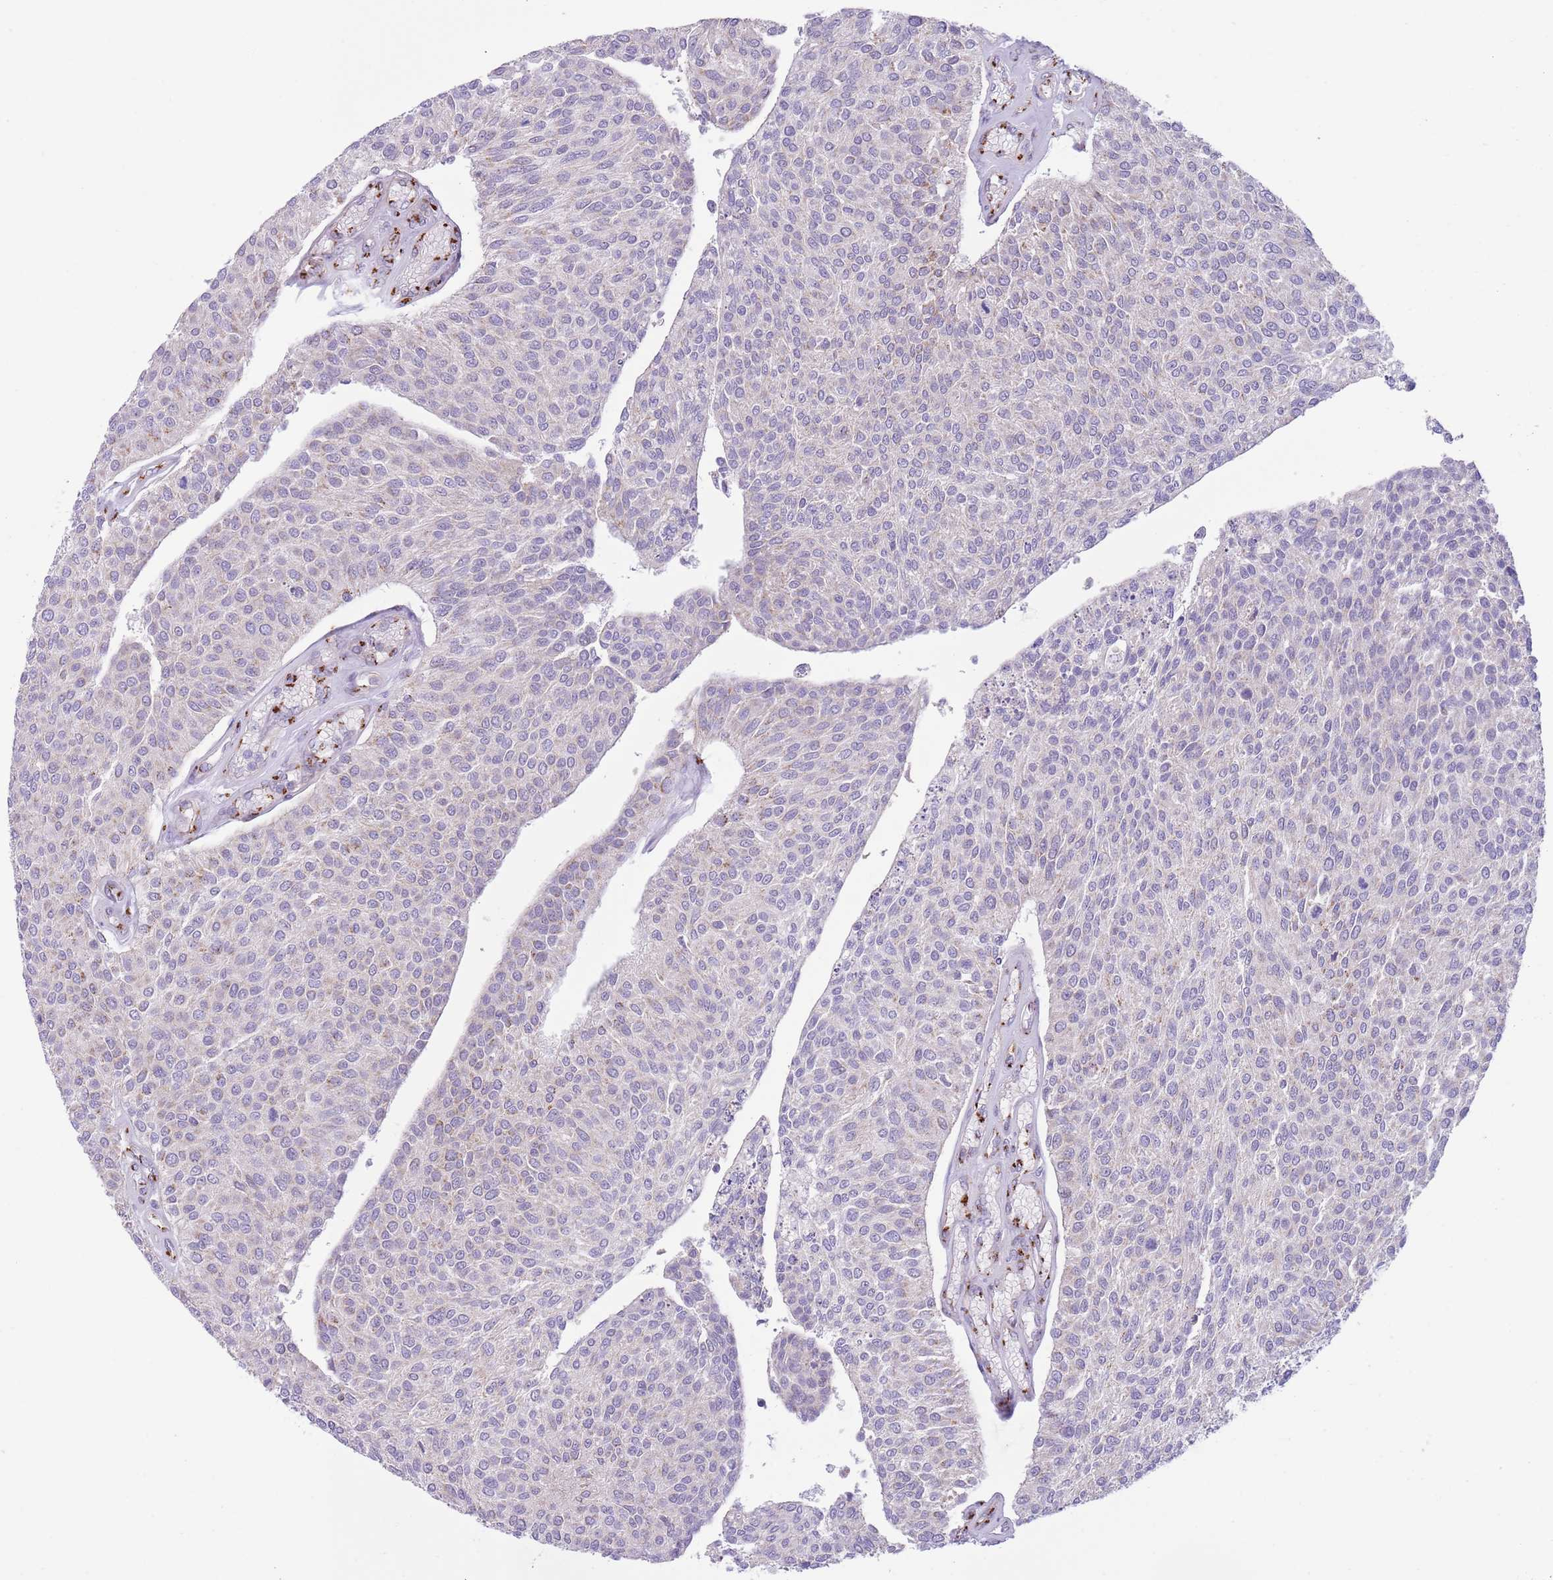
{"staining": {"intensity": "weak", "quantity": "<25%", "location": "cytoplasmic/membranous"}, "tissue": "urothelial cancer", "cell_type": "Tumor cells", "image_type": "cancer", "snomed": [{"axis": "morphology", "description": "Urothelial carcinoma, NOS"}, {"axis": "topography", "description": "Urinary bladder"}], "caption": "Transitional cell carcinoma stained for a protein using immunohistochemistry shows no staining tumor cells.", "gene": "C20orf96", "patient": {"sex": "male", "age": 55}}